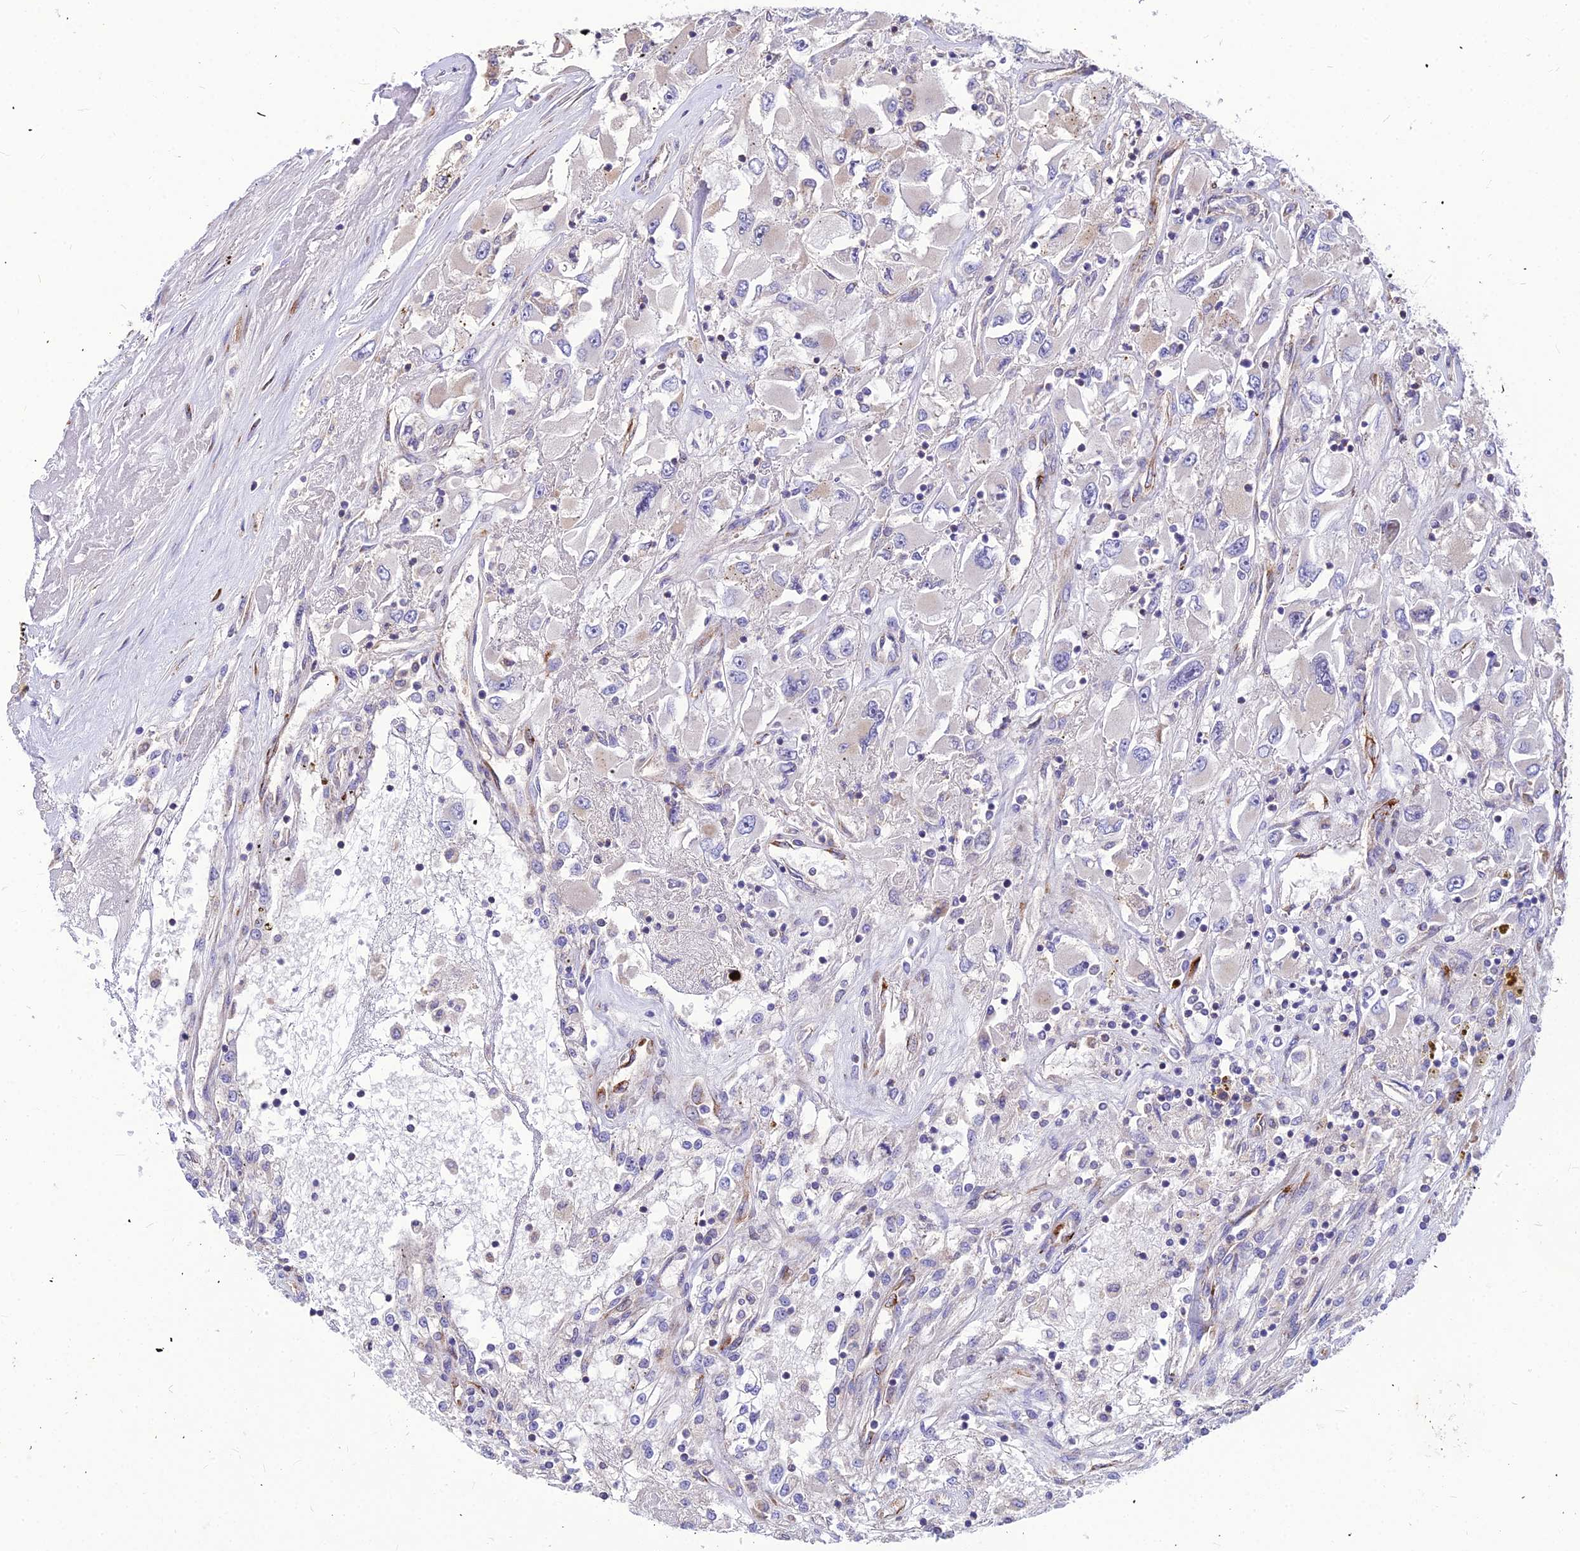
{"staining": {"intensity": "negative", "quantity": "none", "location": "none"}, "tissue": "renal cancer", "cell_type": "Tumor cells", "image_type": "cancer", "snomed": [{"axis": "morphology", "description": "Adenocarcinoma, NOS"}, {"axis": "topography", "description": "Kidney"}], "caption": "Tumor cells show no significant protein expression in adenocarcinoma (renal). Brightfield microscopy of IHC stained with DAB (brown) and hematoxylin (blue), captured at high magnification.", "gene": "ASPHD1", "patient": {"sex": "female", "age": 52}}